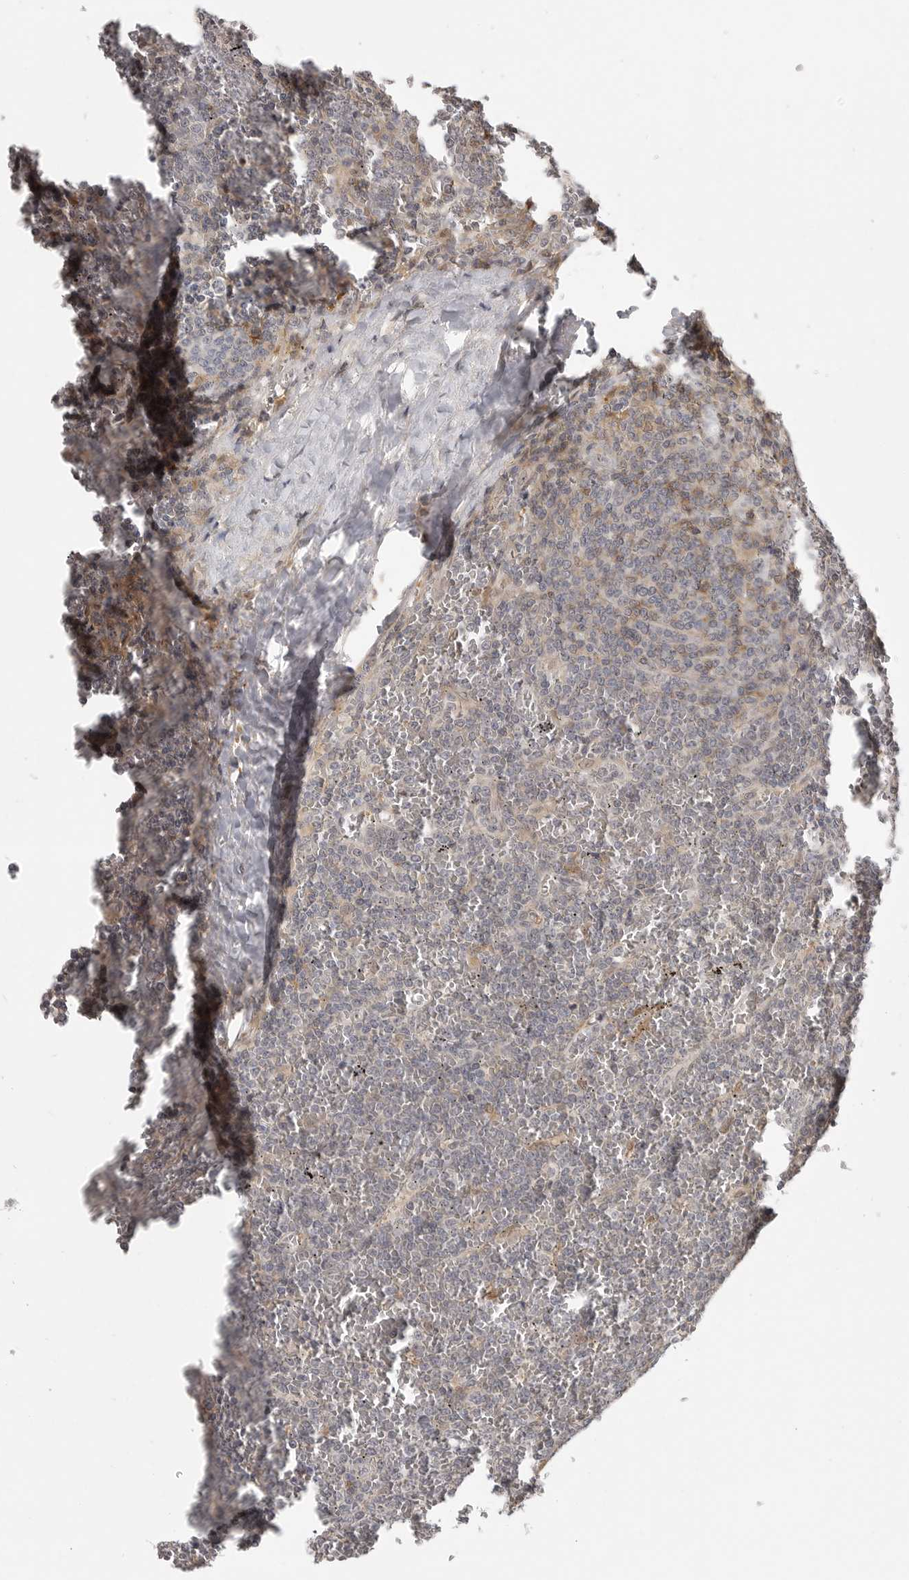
{"staining": {"intensity": "negative", "quantity": "none", "location": "none"}, "tissue": "lymphoma", "cell_type": "Tumor cells", "image_type": "cancer", "snomed": [{"axis": "morphology", "description": "Malignant lymphoma, non-Hodgkin's type, Low grade"}, {"axis": "topography", "description": "Spleen"}], "caption": "The histopathology image exhibits no staining of tumor cells in lymphoma.", "gene": "UROD", "patient": {"sex": "female", "age": 19}}